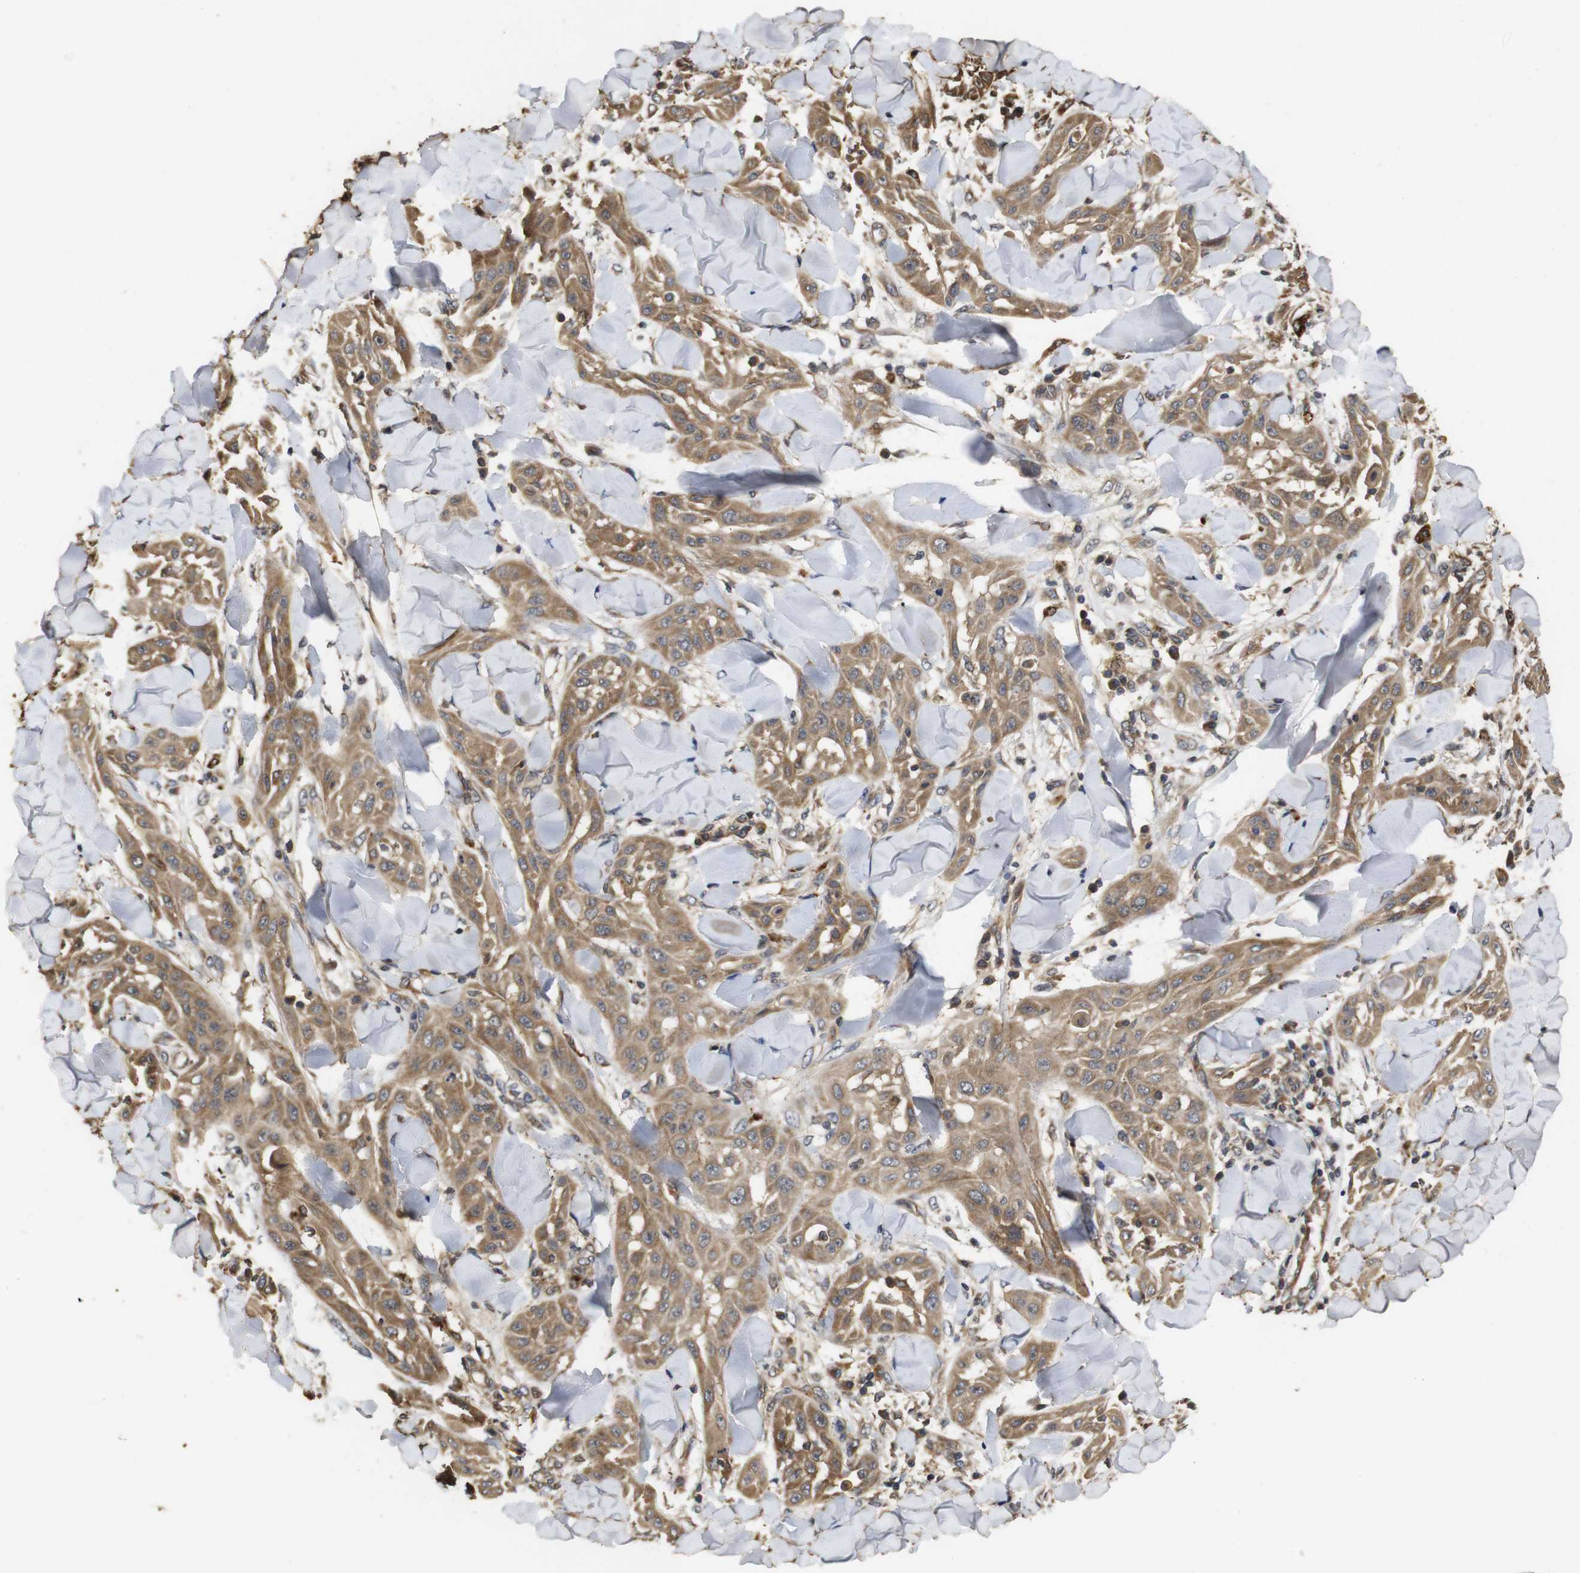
{"staining": {"intensity": "moderate", "quantity": ">75%", "location": "cytoplasmic/membranous"}, "tissue": "skin cancer", "cell_type": "Tumor cells", "image_type": "cancer", "snomed": [{"axis": "morphology", "description": "Squamous cell carcinoma, NOS"}, {"axis": "topography", "description": "Skin"}], "caption": "This histopathology image reveals squamous cell carcinoma (skin) stained with immunohistochemistry to label a protein in brown. The cytoplasmic/membranous of tumor cells show moderate positivity for the protein. Nuclei are counter-stained blue.", "gene": "PTPN14", "patient": {"sex": "male", "age": 24}}